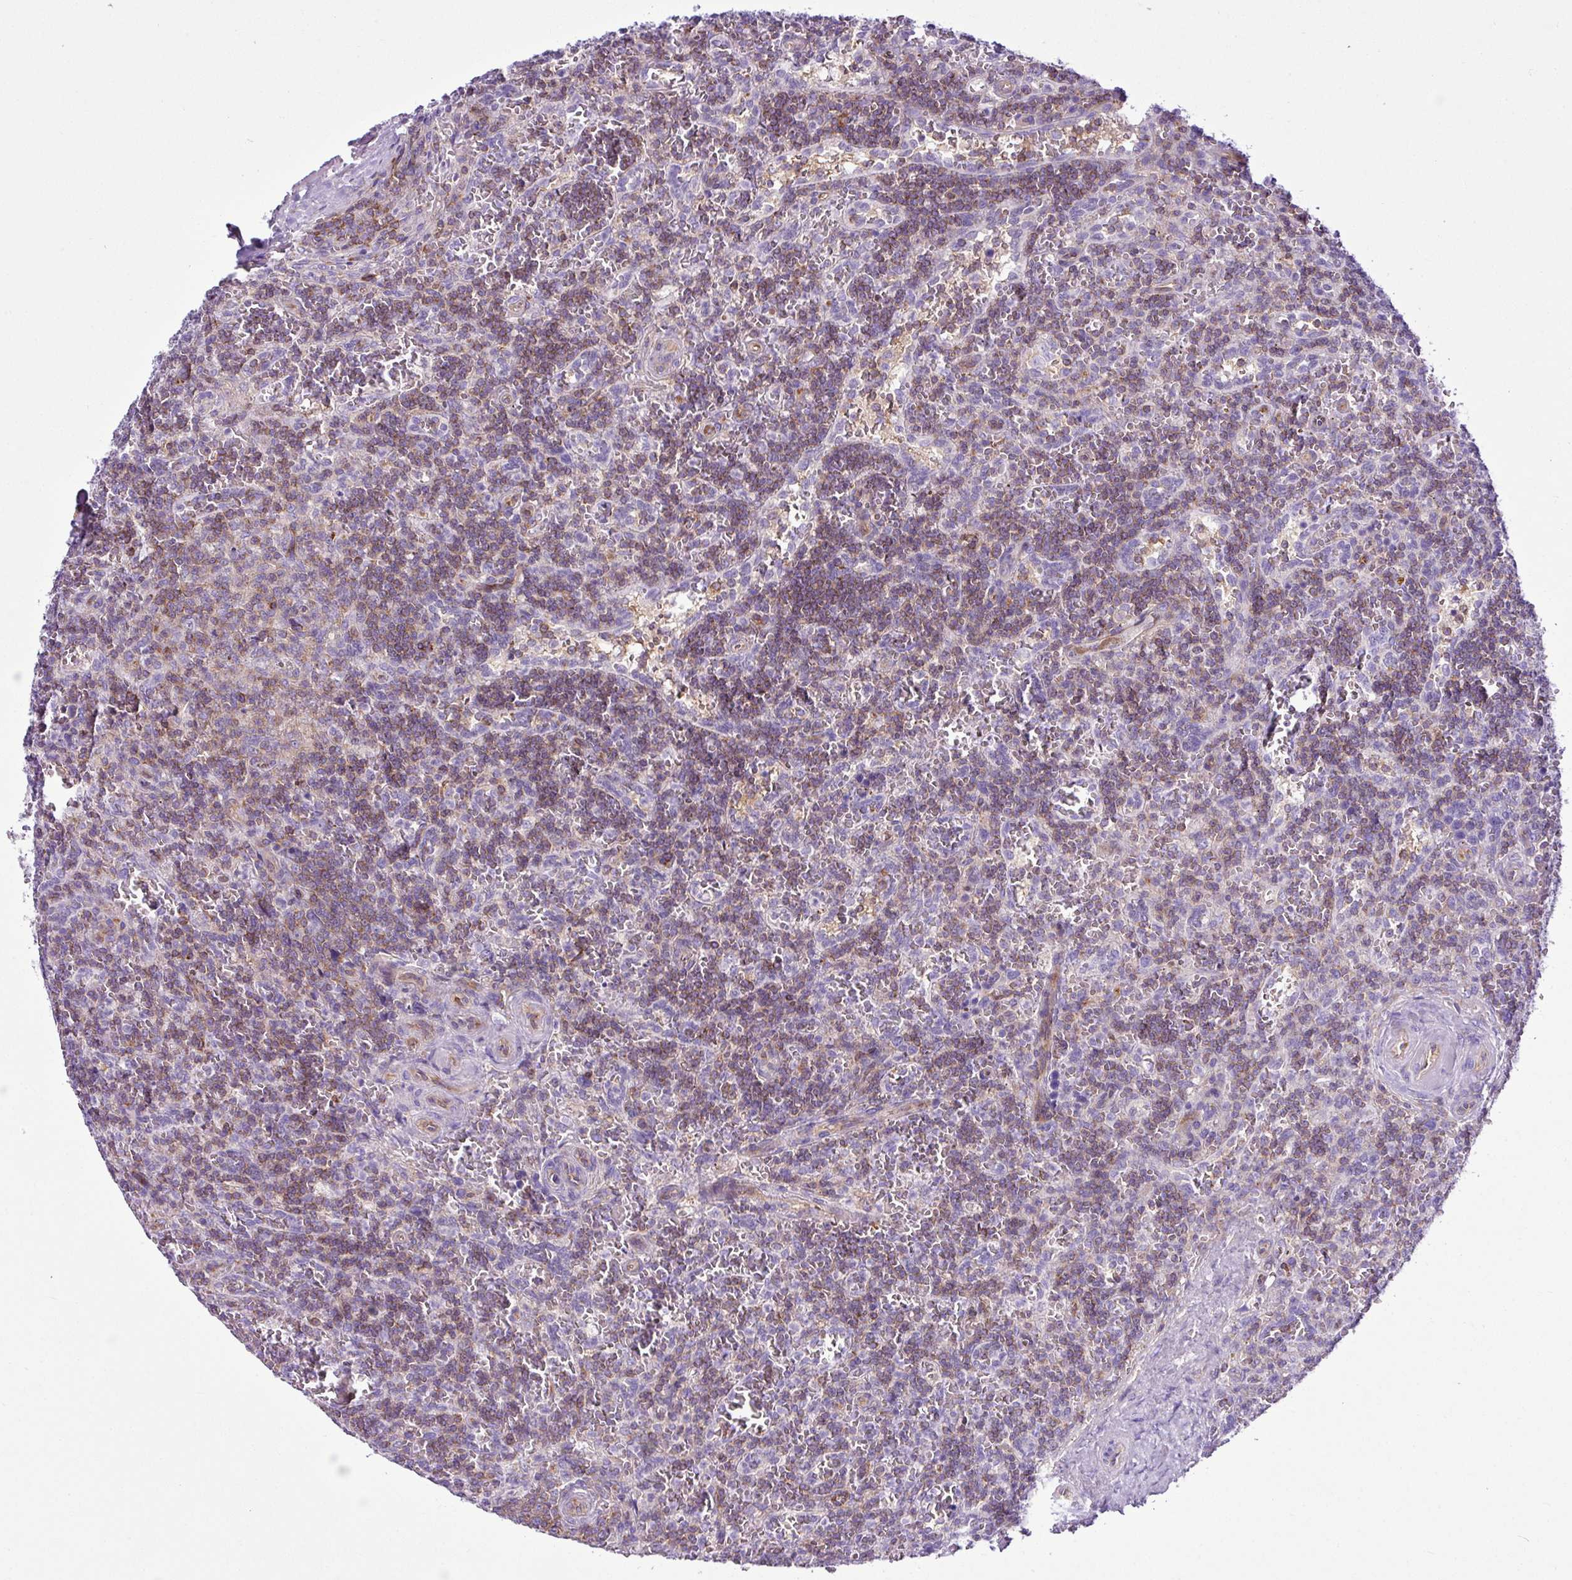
{"staining": {"intensity": "weak", "quantity": "25%-75%", "location": "cytoplasmic/membranous"}, "tissue": "lymphoma", "cell_type": "Tumor cells", "image_type": "cancer", "snomed": [{"axis": "morphology", "description": "Malignant lymphoma, non-Hodgkin's type, Low grade"}, {"axis": "topography", "description": "Spleen"}], "caption": "The image shows a brown stain indicating the presence of a protein in the cytoplasmic/membranous of tumor cells in lymphoma.", "gene": "EME2", "patient": {"sex": "male", "age": 73}}